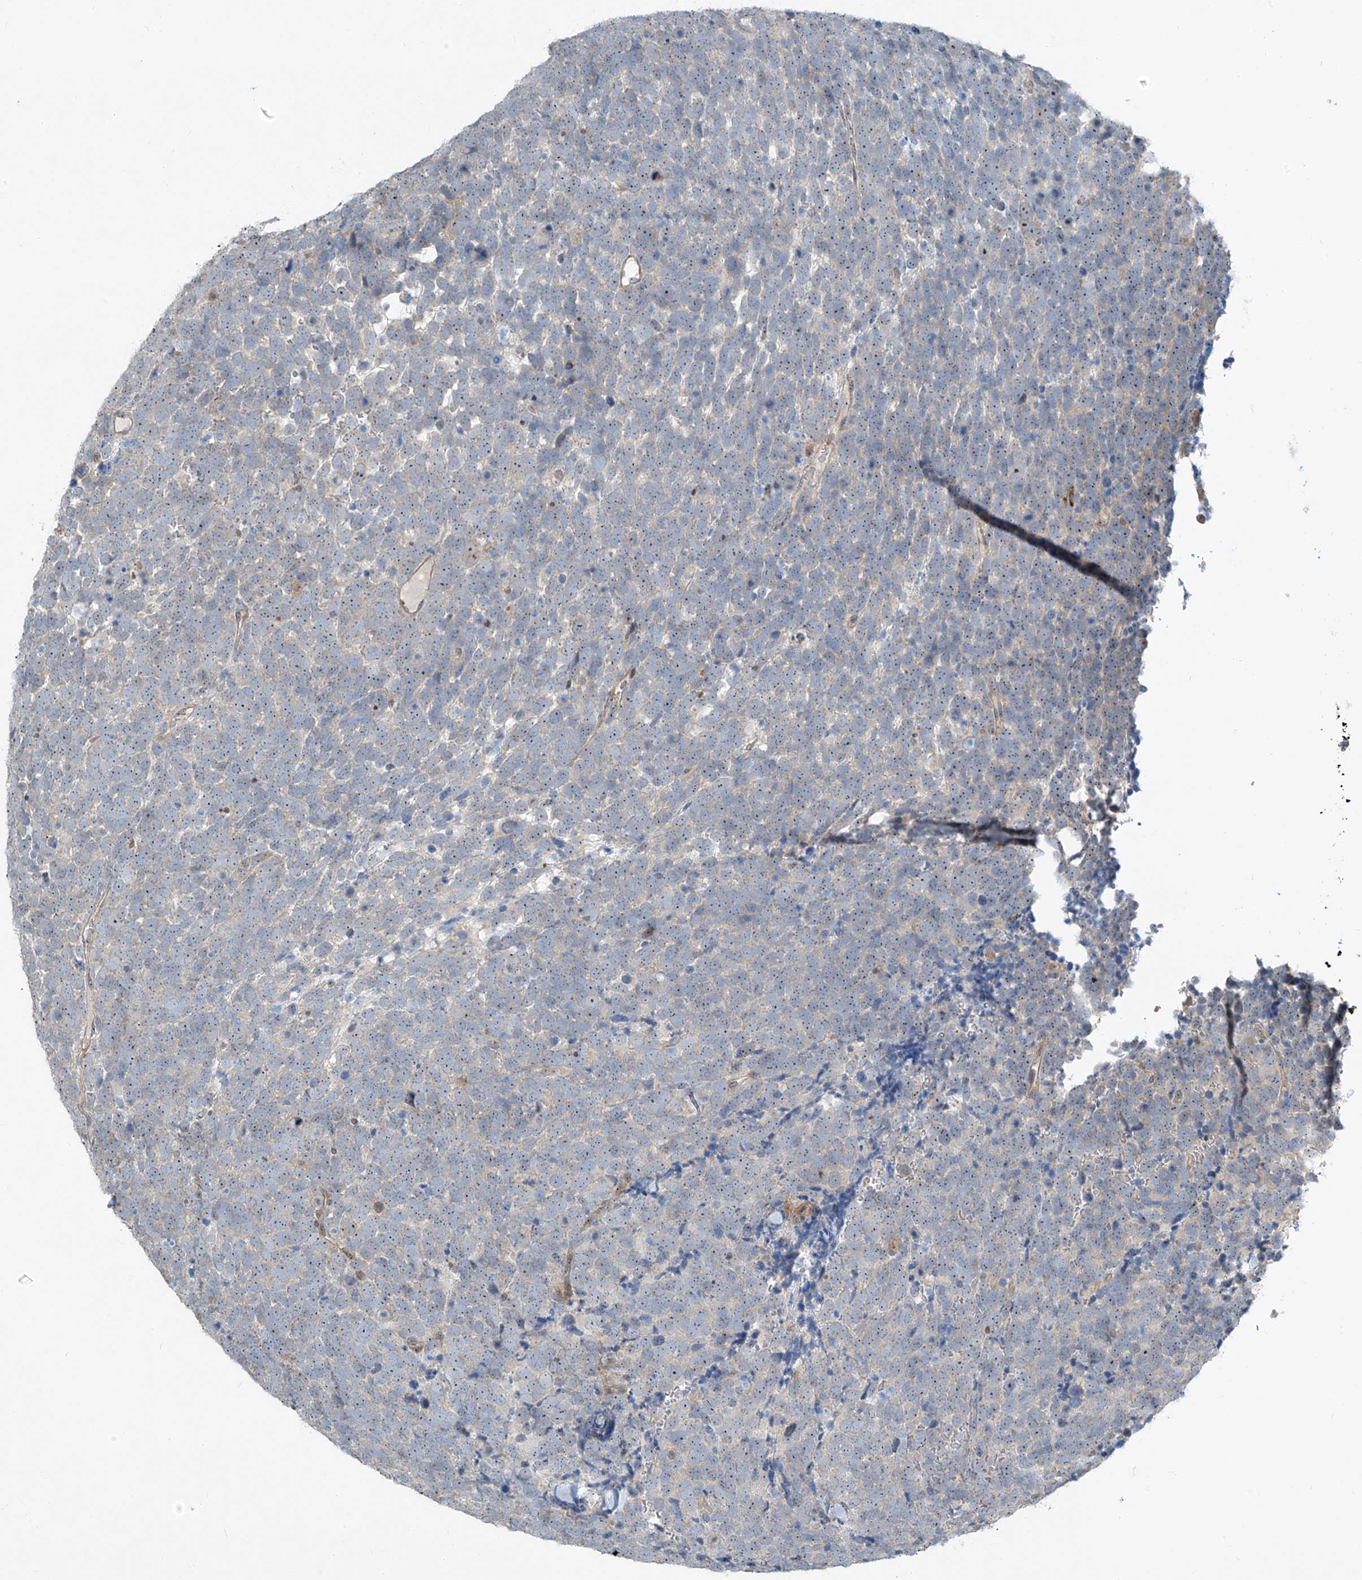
{"staining": {"intensity": "weak", "quantity": "<25%", "location": "nuclear"}, "tissue": "urothelial cancer", "cell_type": "Tumor cells", "image_type": "cancer", "snomed": [{"axis": "morphology", "description": "Urothelial carcinoma, High grade"}, {"axis": "topography", "description": "Urinary bladder"}], "caption": "Photomicrograph shows no significant protein expression in tumor cells of urothelial cancer.", "gene": "PPCS", "patient": {"sex": "female", "age": 82}}